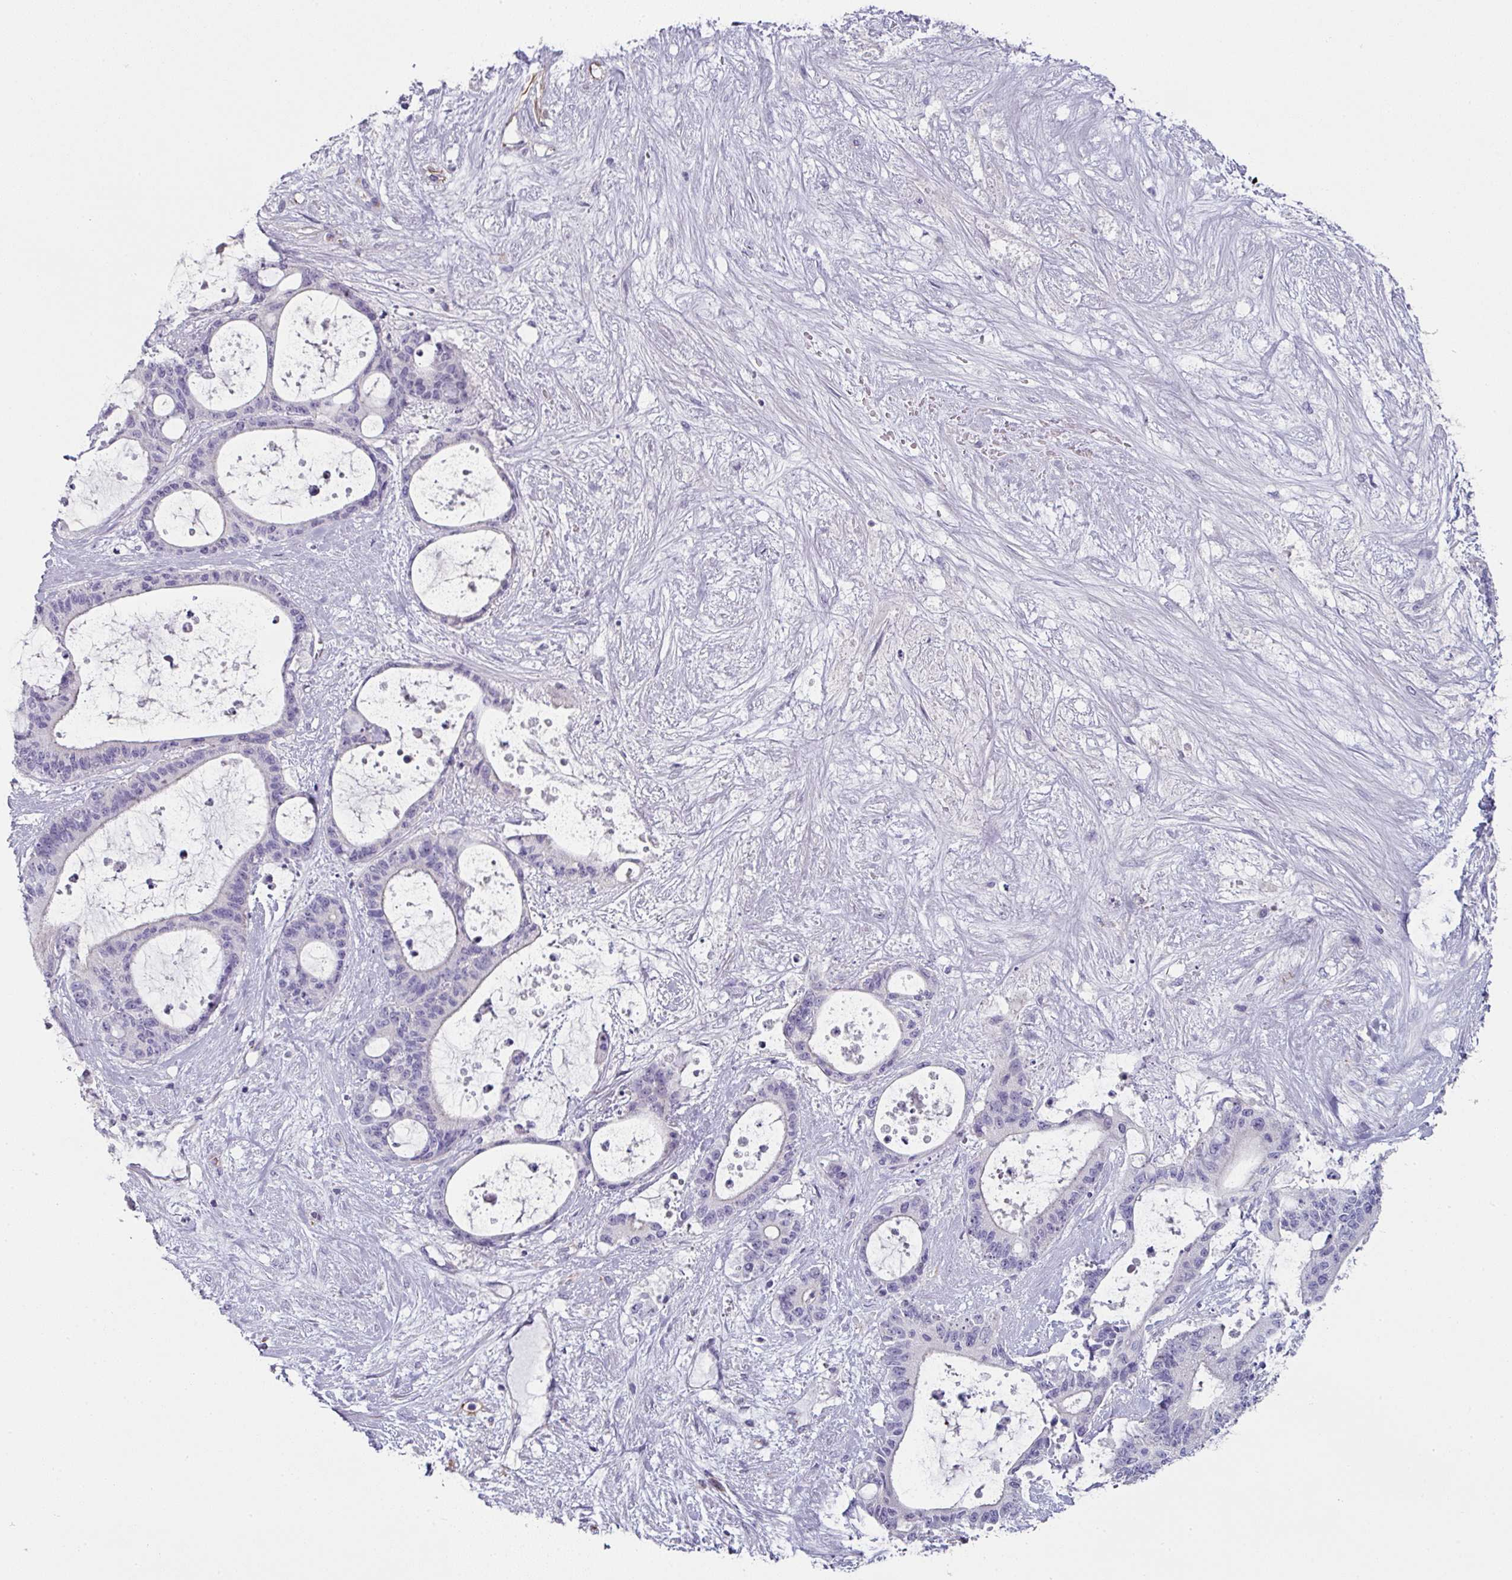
{"staining": {"intensity": "negative", "quantity": "none", "location": "none"}, "tissue": "liver cancer", "cell_type": "Tumor cells", "image_type": "cancer", "snomed": [{"axis": "morphology", "description": "Normal tissue, NOS"}, {"axis": "morphology", "description": "Cholangiocarcinoma"}, {"axis": "topography", "description": "Liver"}, {"axis": "topography", "description": "Peripheral nerve tissue"}], "caption": "An image of cholangiocarcinoma (liver) stained for a protein exhibits no brown staining in tumor cells.", "gene": "SLC17A7", "patient": {"sex": "female", "age": 73}}